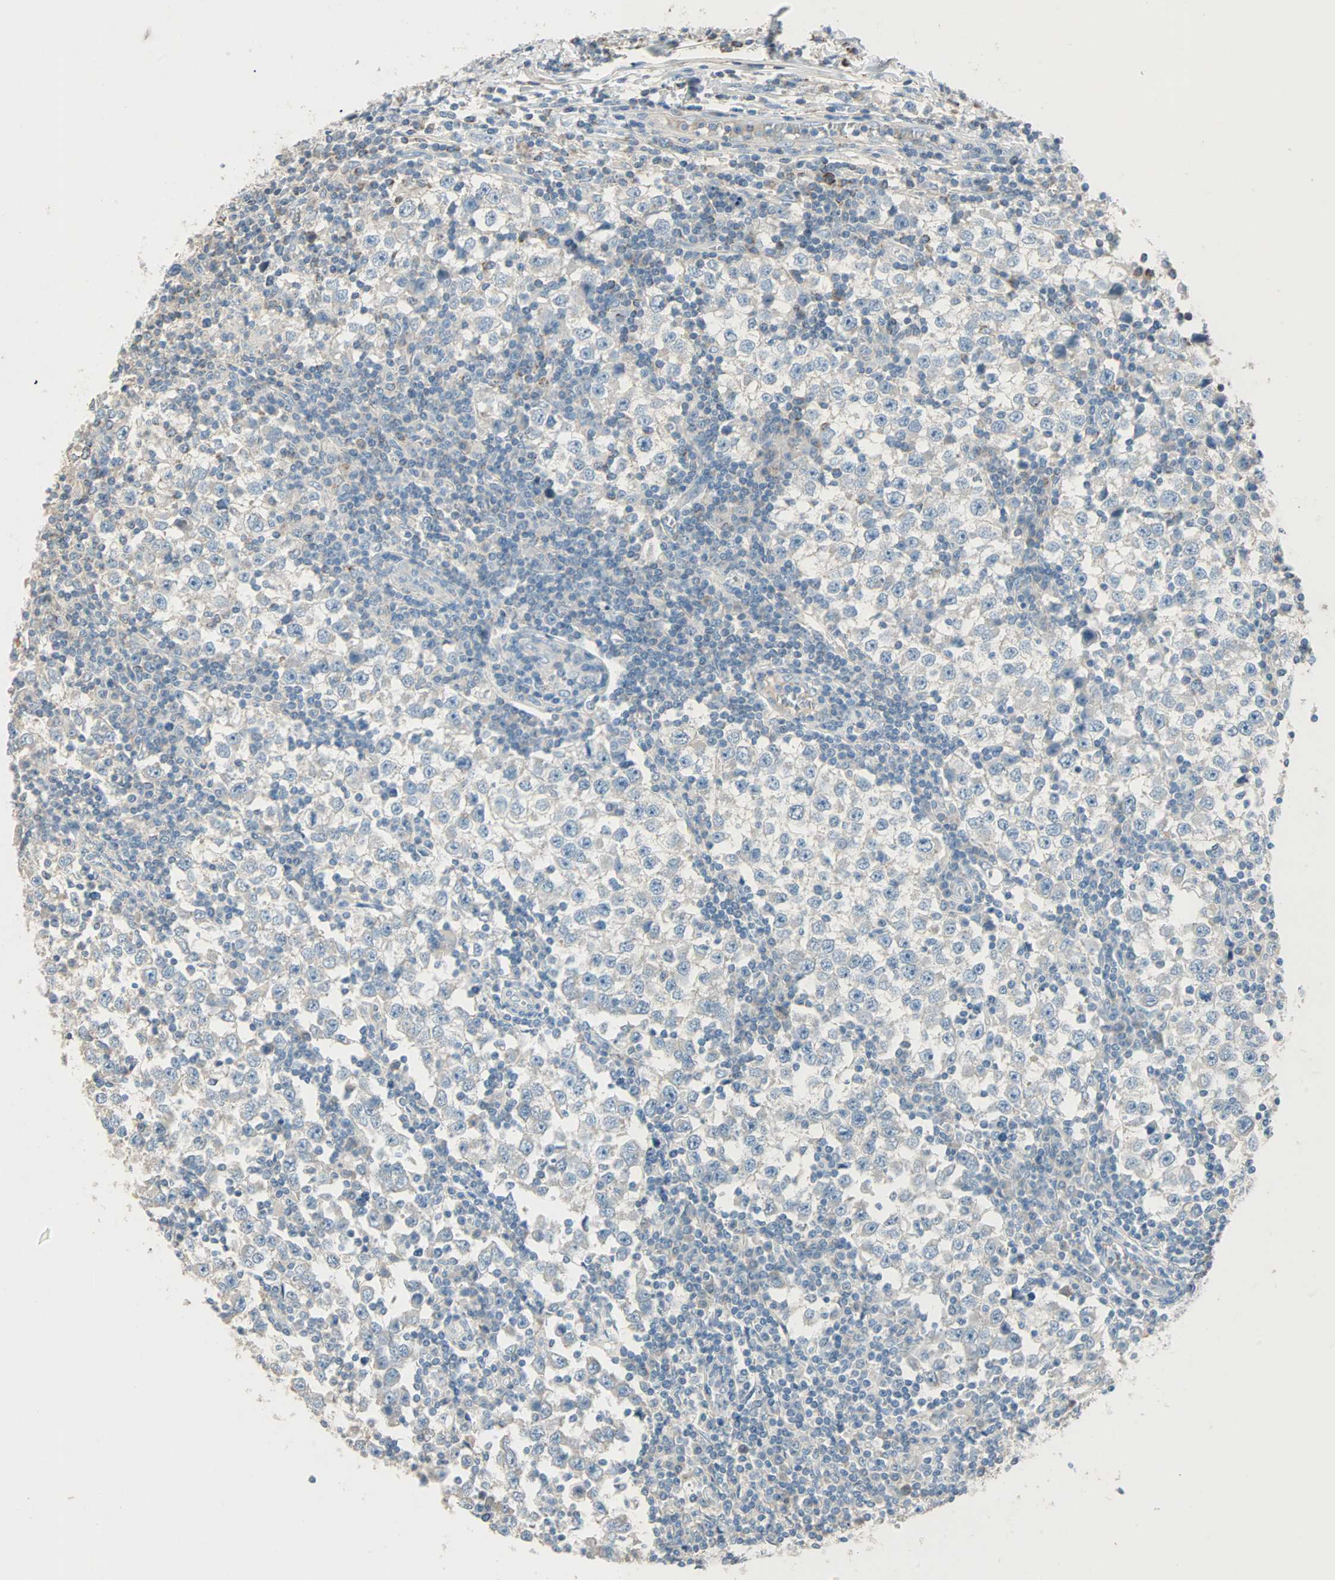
{"staining": {"intensity": "negative", "quantity": "none", "location": "none"}, "tissue": "testis cancer", "cell_type": "Tumor cells", "image_type": "cancer", "snomed": [{"axis": "morphology", "description": "Seminoma, NOS"}, {"axis": "topography", "description": "Testis"}], "caption": "Testis cancer (seminoma) stained for a protein using IHC displays no expression tumor cells.", "gene": "ACVRL1", "patient": {"sex": "male", "age": 65}}